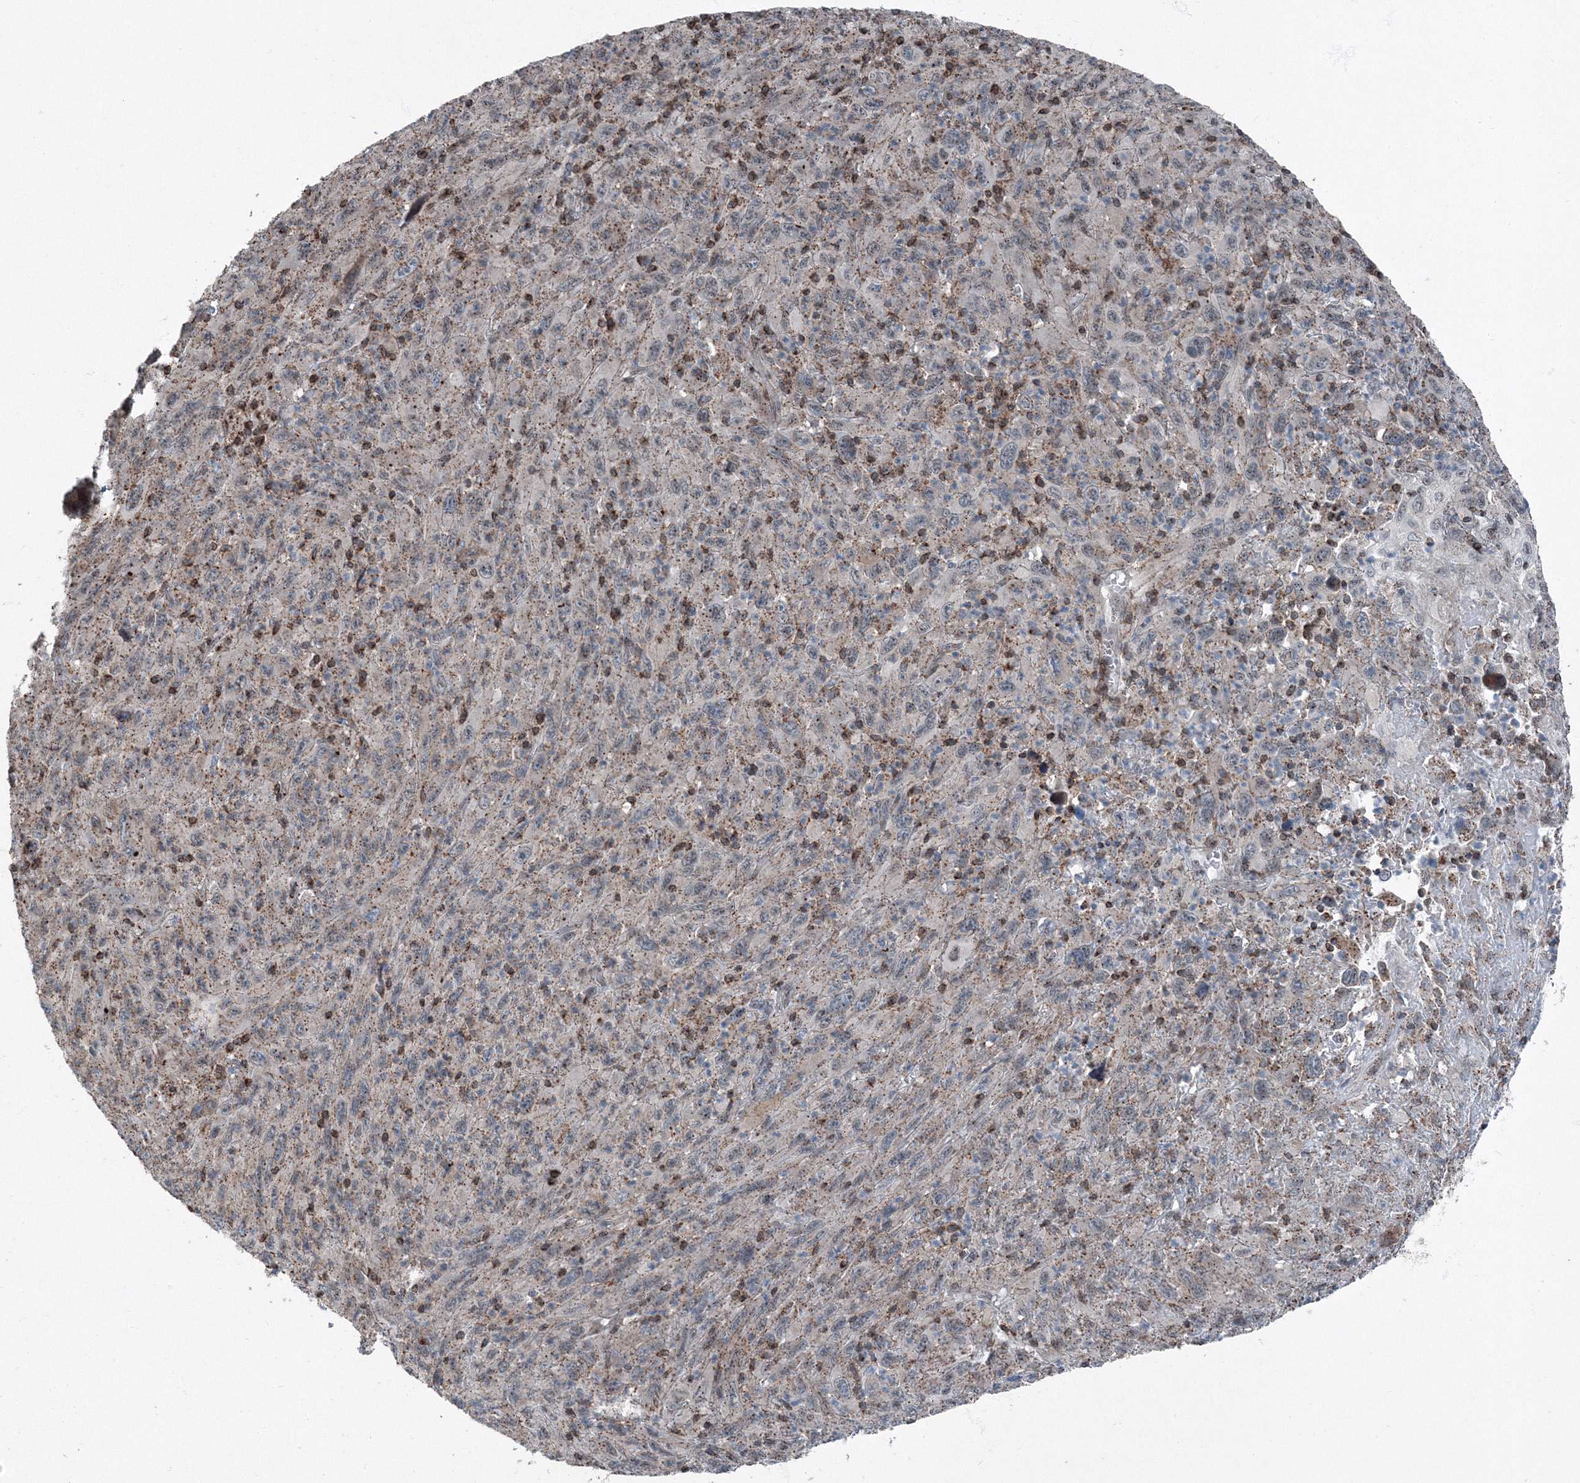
{"staining": {"intensity": "moderate", "quantity": ">75%", "location": "cytoplasmic/membranous"}, "tissue": "melanoma", "cell_type": "Tumor cells", "image_type": "cancer", "snomed": [{"axis": "morphology", "description": "Malignant melanoma, Metastatic site"}, {"axis": "topography", "description": "Skin"}], "caption": "An immunohistochemistry (IHC) photomicrograph of neoplastic tissue is shown. Protein staining in brown highlights moderate cytoplasmic/membranous positivity in malignant melanoma (metastatic site) within tumor cells. (DAB (3,3'-diaminobenzidine) IHC, brown staining for protein, blue staining for nuclei).", "gene": "AASDH", "patient": {"sex": "female", "age": 56}}